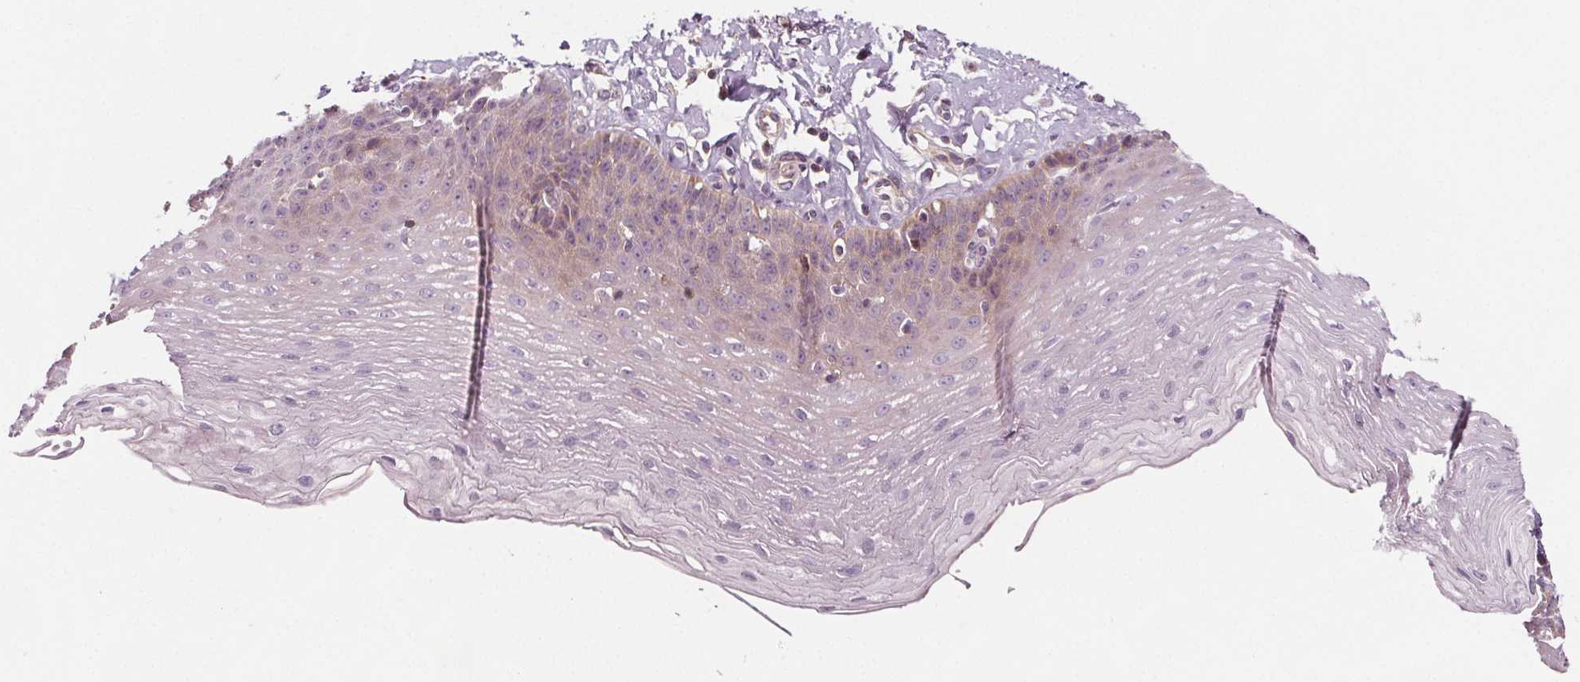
{"staining": {"intensity": "weak", "quantity": "<25%", "location": "cytoplasmic/membranous"}, "tissue": "esophagus", "cell_type": "Squamous epithelial cells", "image_type": "normal", "snomed": [{"axis": "morphology", "description": "Normal tissue, NOS"}, {"axis": "topography", "description": "Esophagus"}], "caption": "Immunohistochemistry (IHC) histopathology image of normal esophagus: human esophagus stained with DAB reveals no significant protein expression in squamous epithelial cells.", "gene": "ADAM33", "patient": {"sex": "female", "age": 81}}